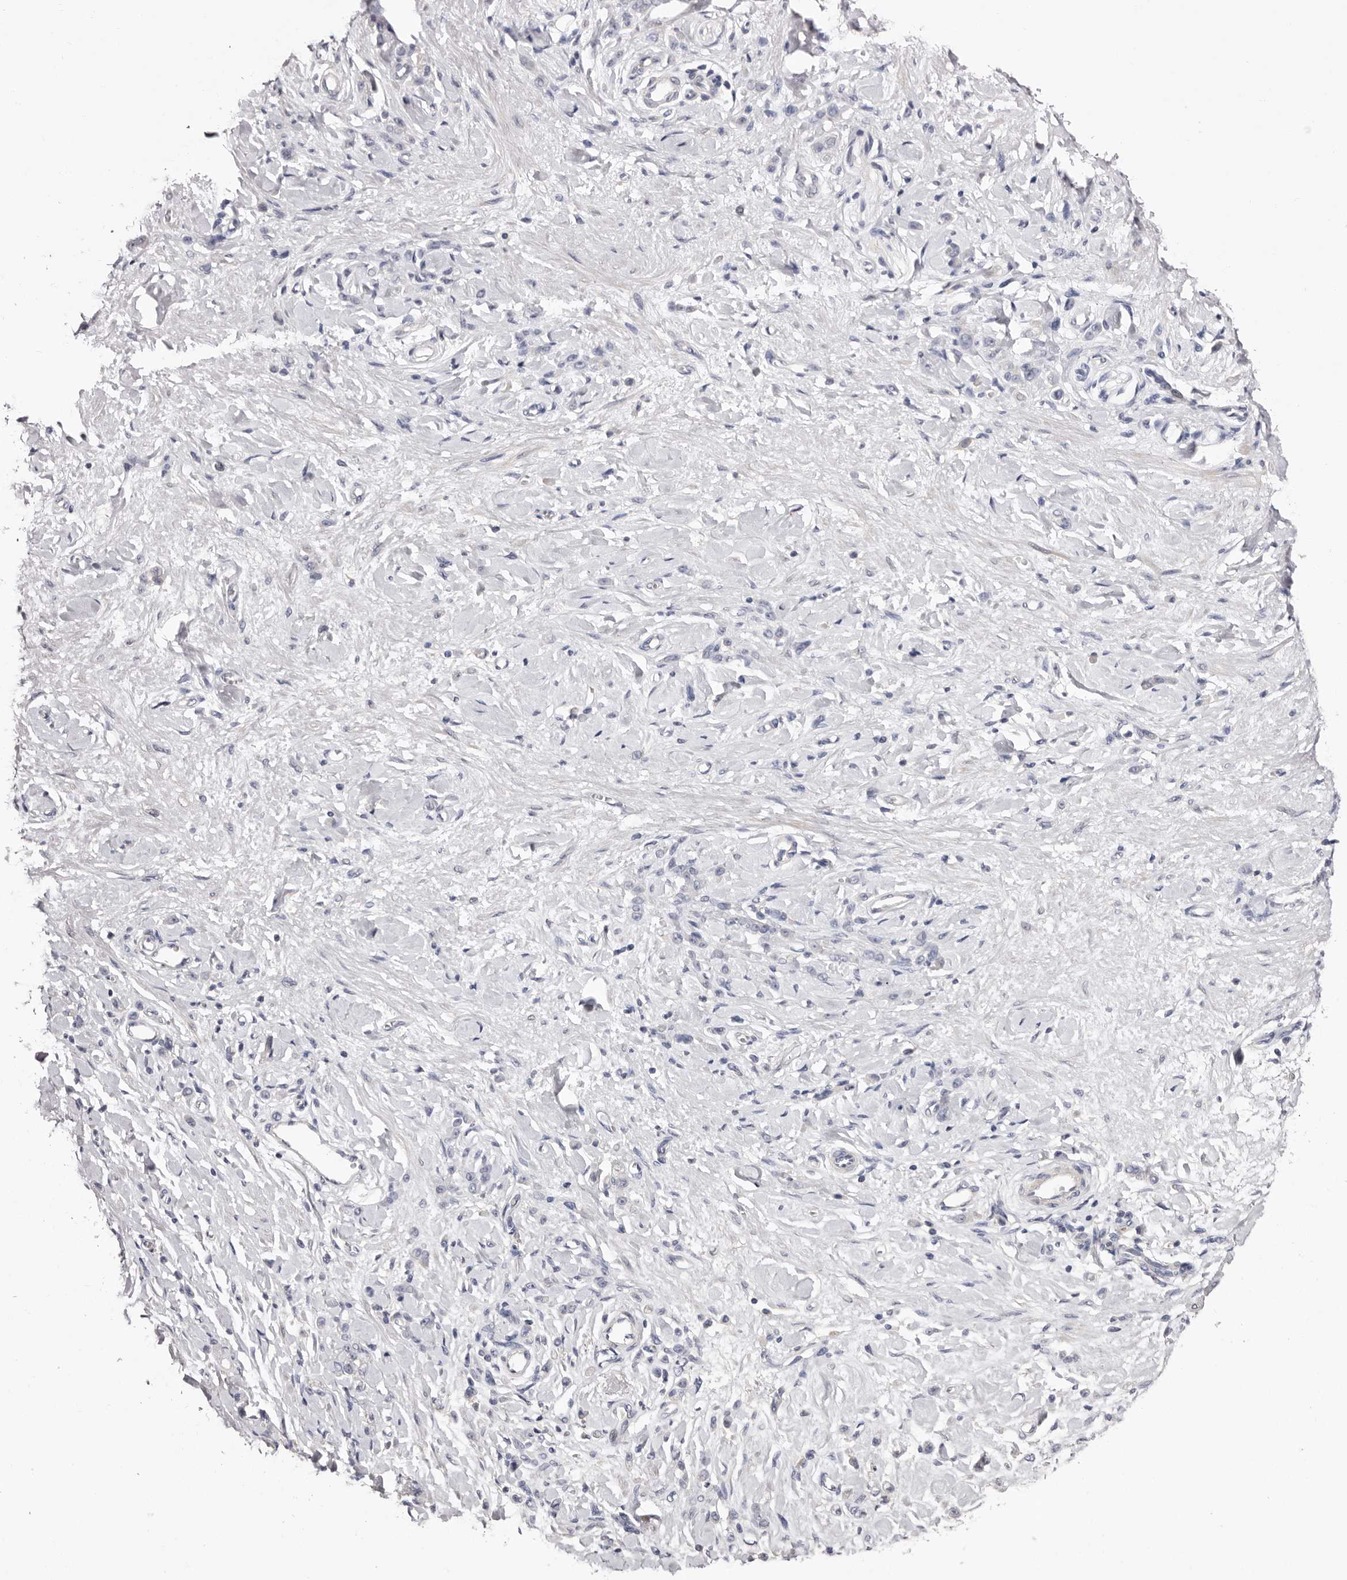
{"staining": {"intensity": "negative", "quantity": "none", "location": "none"}, "tissue": "stomach cancer", "cell_type": "Tumor cells", "image_type": "cancer", "snomed": [{"axis": "morphology", "description": "Normal tissue, NOS"}, {"axis": "morphology", "description": "Adenocarcinoma, NOS"}, {"axis": "topography", "description": "Stomach"}], "caption": "A histopathology image of human stomach cancer is negative for staining in tumor cells. (DAB IHC, high magnification).", "gene": "S1PR5", "patient": {"sex": "male", "age": 82}}